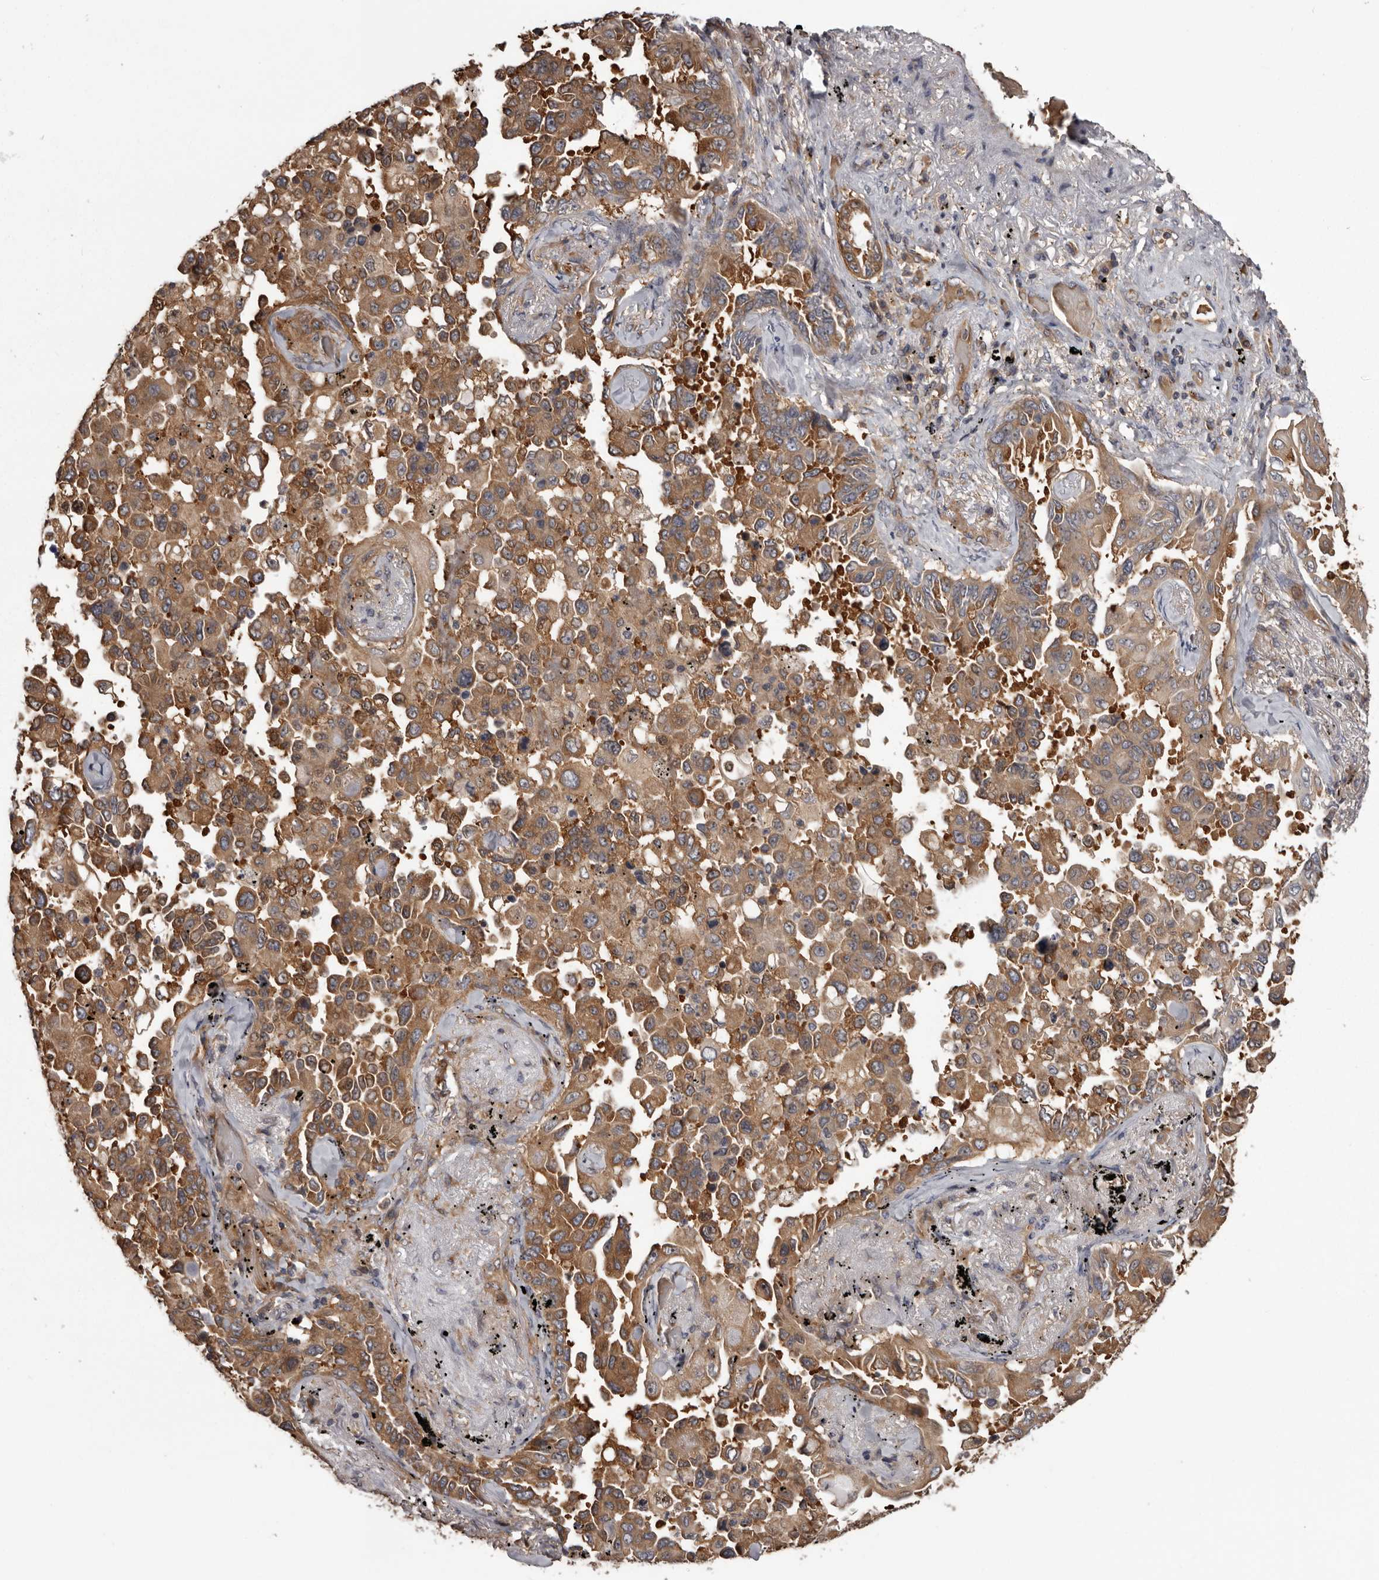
{"staining": {"intensity": "moderate", "quantity": ">75%", "location": "cytoplasmic/membranous"}, "tissue": "lung cancer", "cell_type": "Tumor cells", "image_type": "cancer", "snomed": [{"axis": "morphology", "description": "Adenocarcinoma, NOS"}, {"axis": "topography", "description": "Lung"}], "caption": "Approximately >75% of tumor cells in human lung cancer show moderate cytoplasmic/membranous protein positivity as visualized by brown immunohistochemical staining.", "gene": "DARS1", "patient": {"sex": "female", "age": 67}}